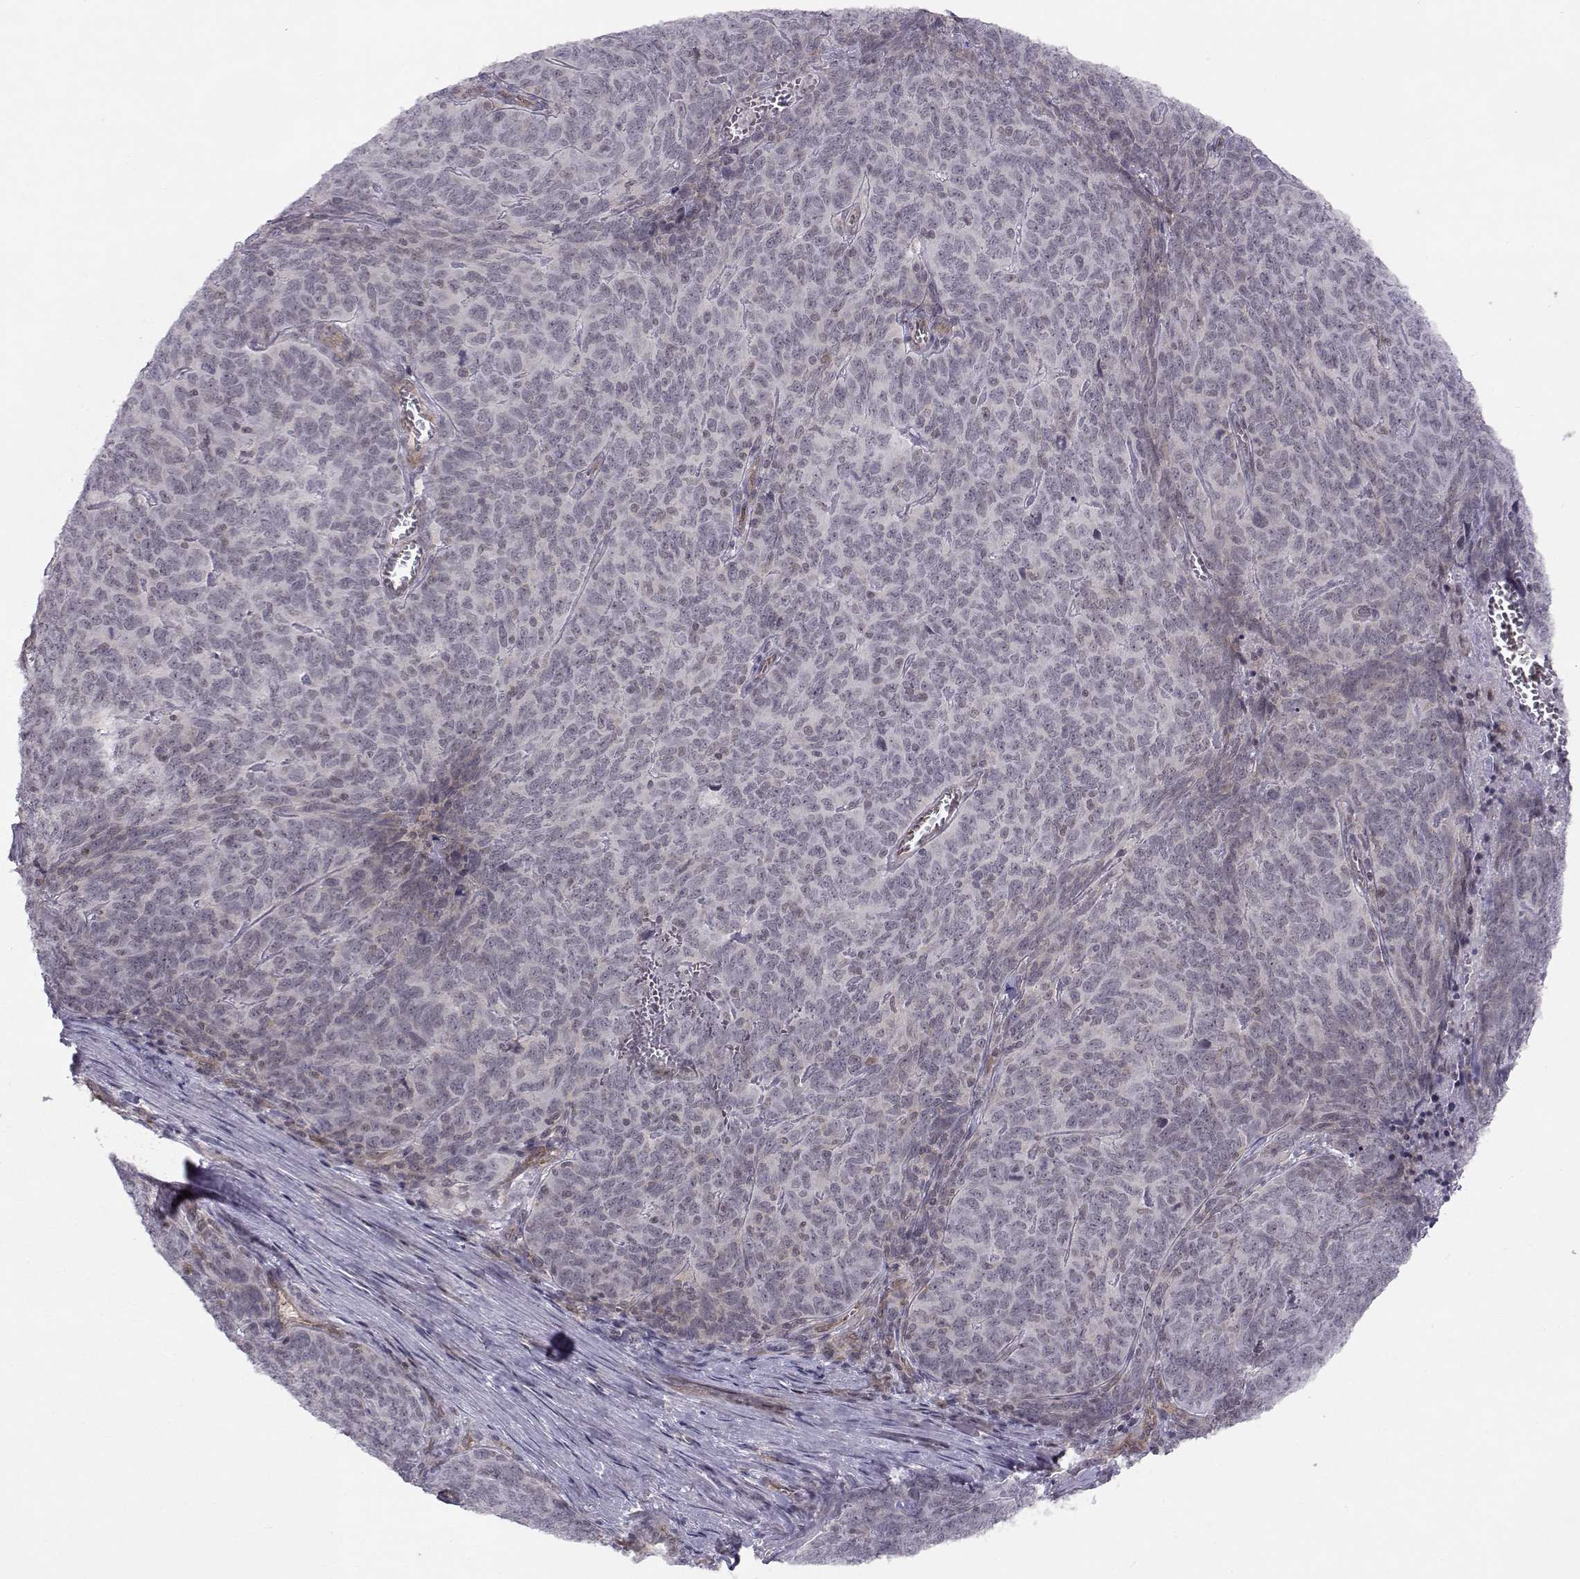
{"staining": {"intensity": "negative", "quantity": "none", "location": "none"}, "tissue": "skin cancer", "cell_type": "Tumor cells", "image_type": "cancer", "snomed": [{"axis": "morphology", "description": "Squamous cell carcinoma, NOS"}, {"axis": "topography", "description": "Skin"}, {"axis": "topography", "description": "Anal"}], "caption": "IHC photomicrograph of neoplastic tissue: human squamous cell carcinoma (skin) stained with DAB (3,3'-diaminobenzidine) demonstrates no significant protein staining in tumor cells.", "gene": "KIF13B", "patient": {"sex": "female", "age": 51}}